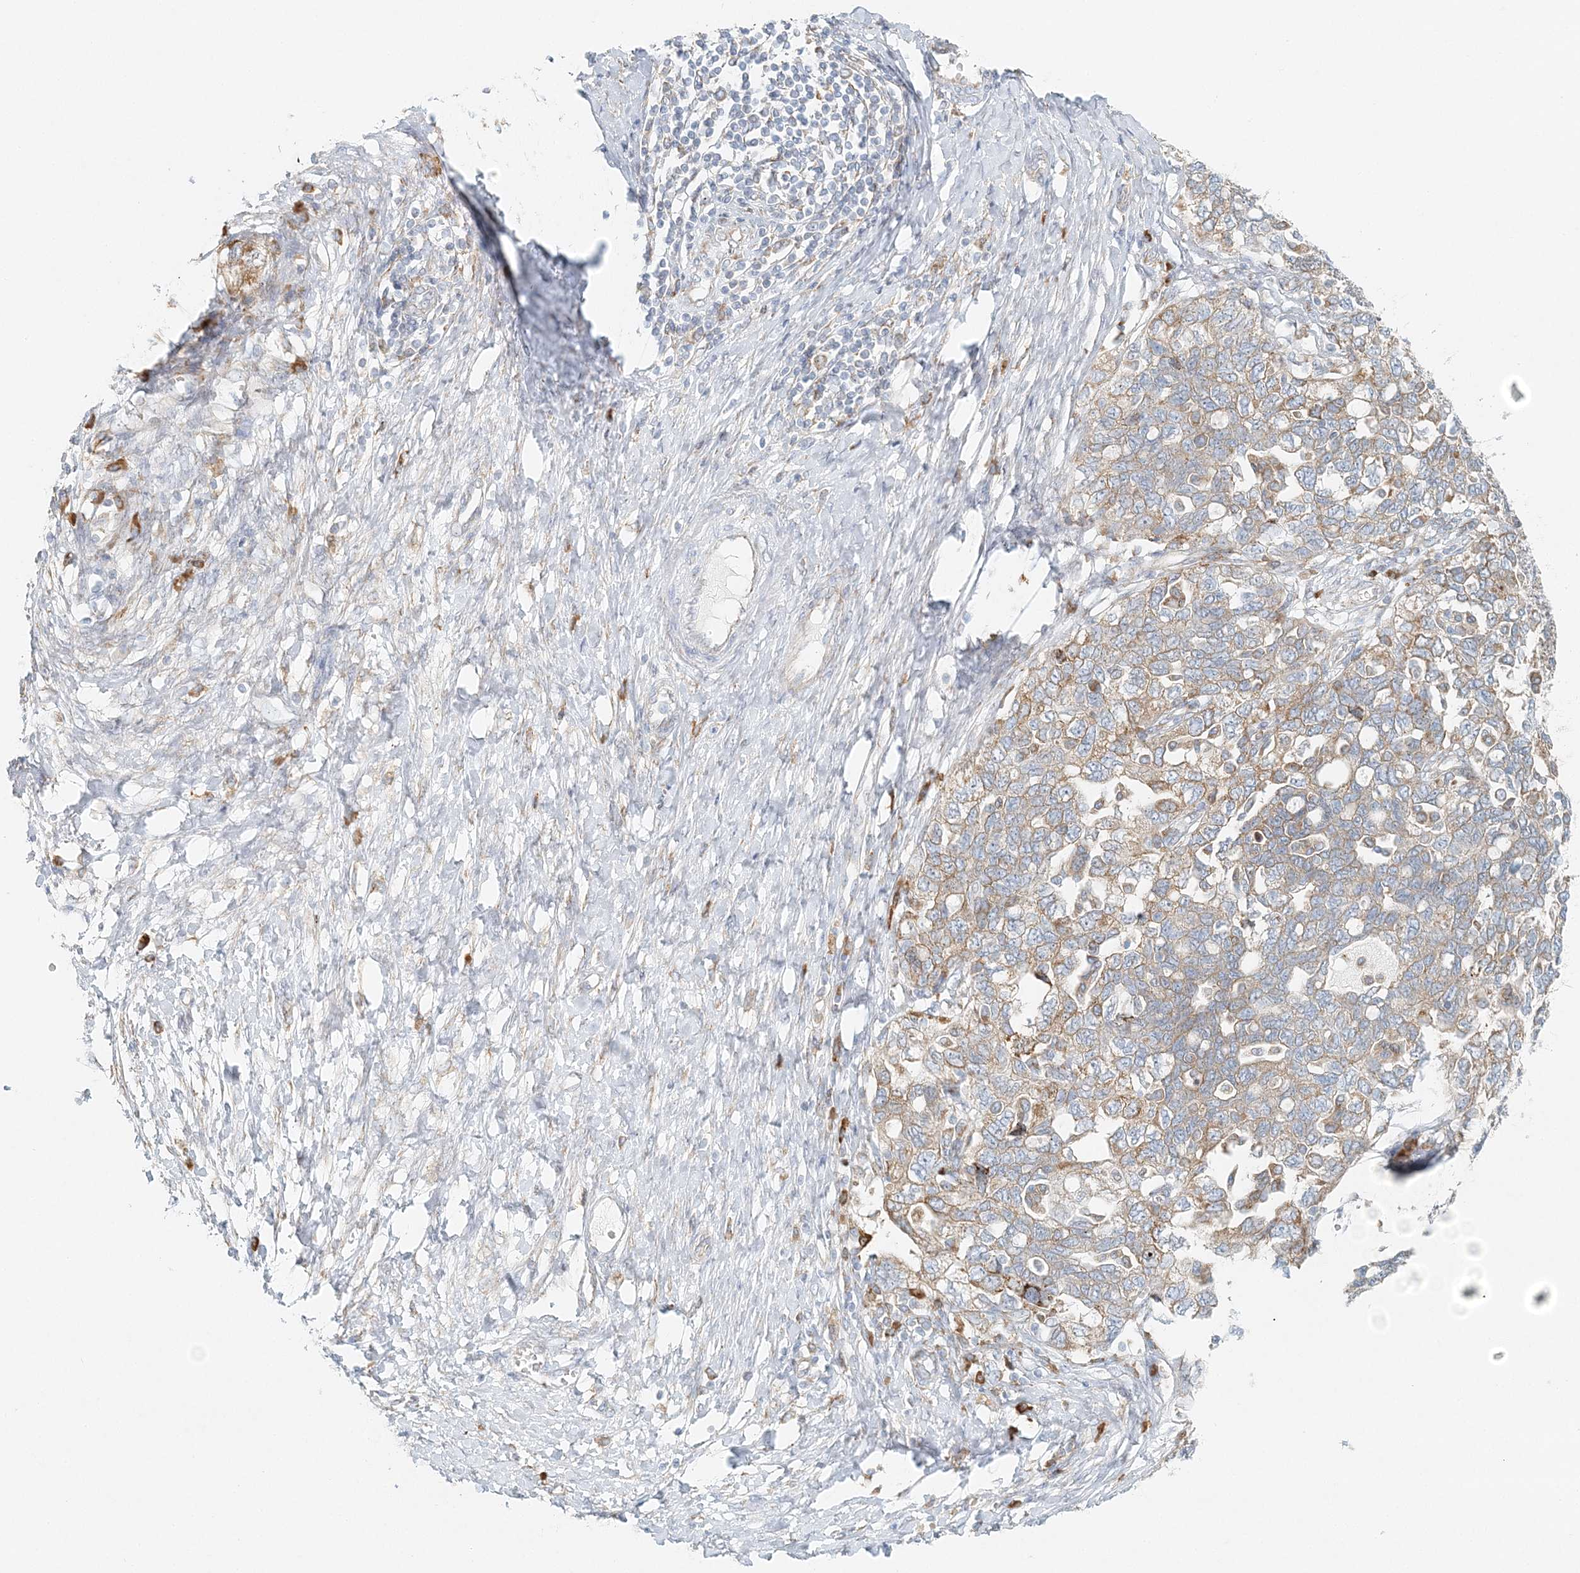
{"staining": {"intensity": "weak", "quantity": "25%-75%", "location": "cytoplasmic/membranous"}, "tissue": "ovarian cancer", "cell_type": "Tumor cells", "image_type": "cancer", "snomed": [{"axis": "morphology", "description": "Carcinoma, NOS"}, {"axis": "morphology", "description": "Cystadenocarcinoma, serous, NOS"}, {"axis": "topography", "description": "Ovary"}], "caption": "High-power microscopy captured an immunohistochemistry micrograph of ovarian cancer, revealing weak cytoplasmic/membranous positivity in about 25%-75% of tumor cells. Immunohistochemistry (ihc) stains the protein of interest in brown and the nuclei are stained blue.", "gene": "STK11IP", "patient": {"sex": "female", "age": 69}}